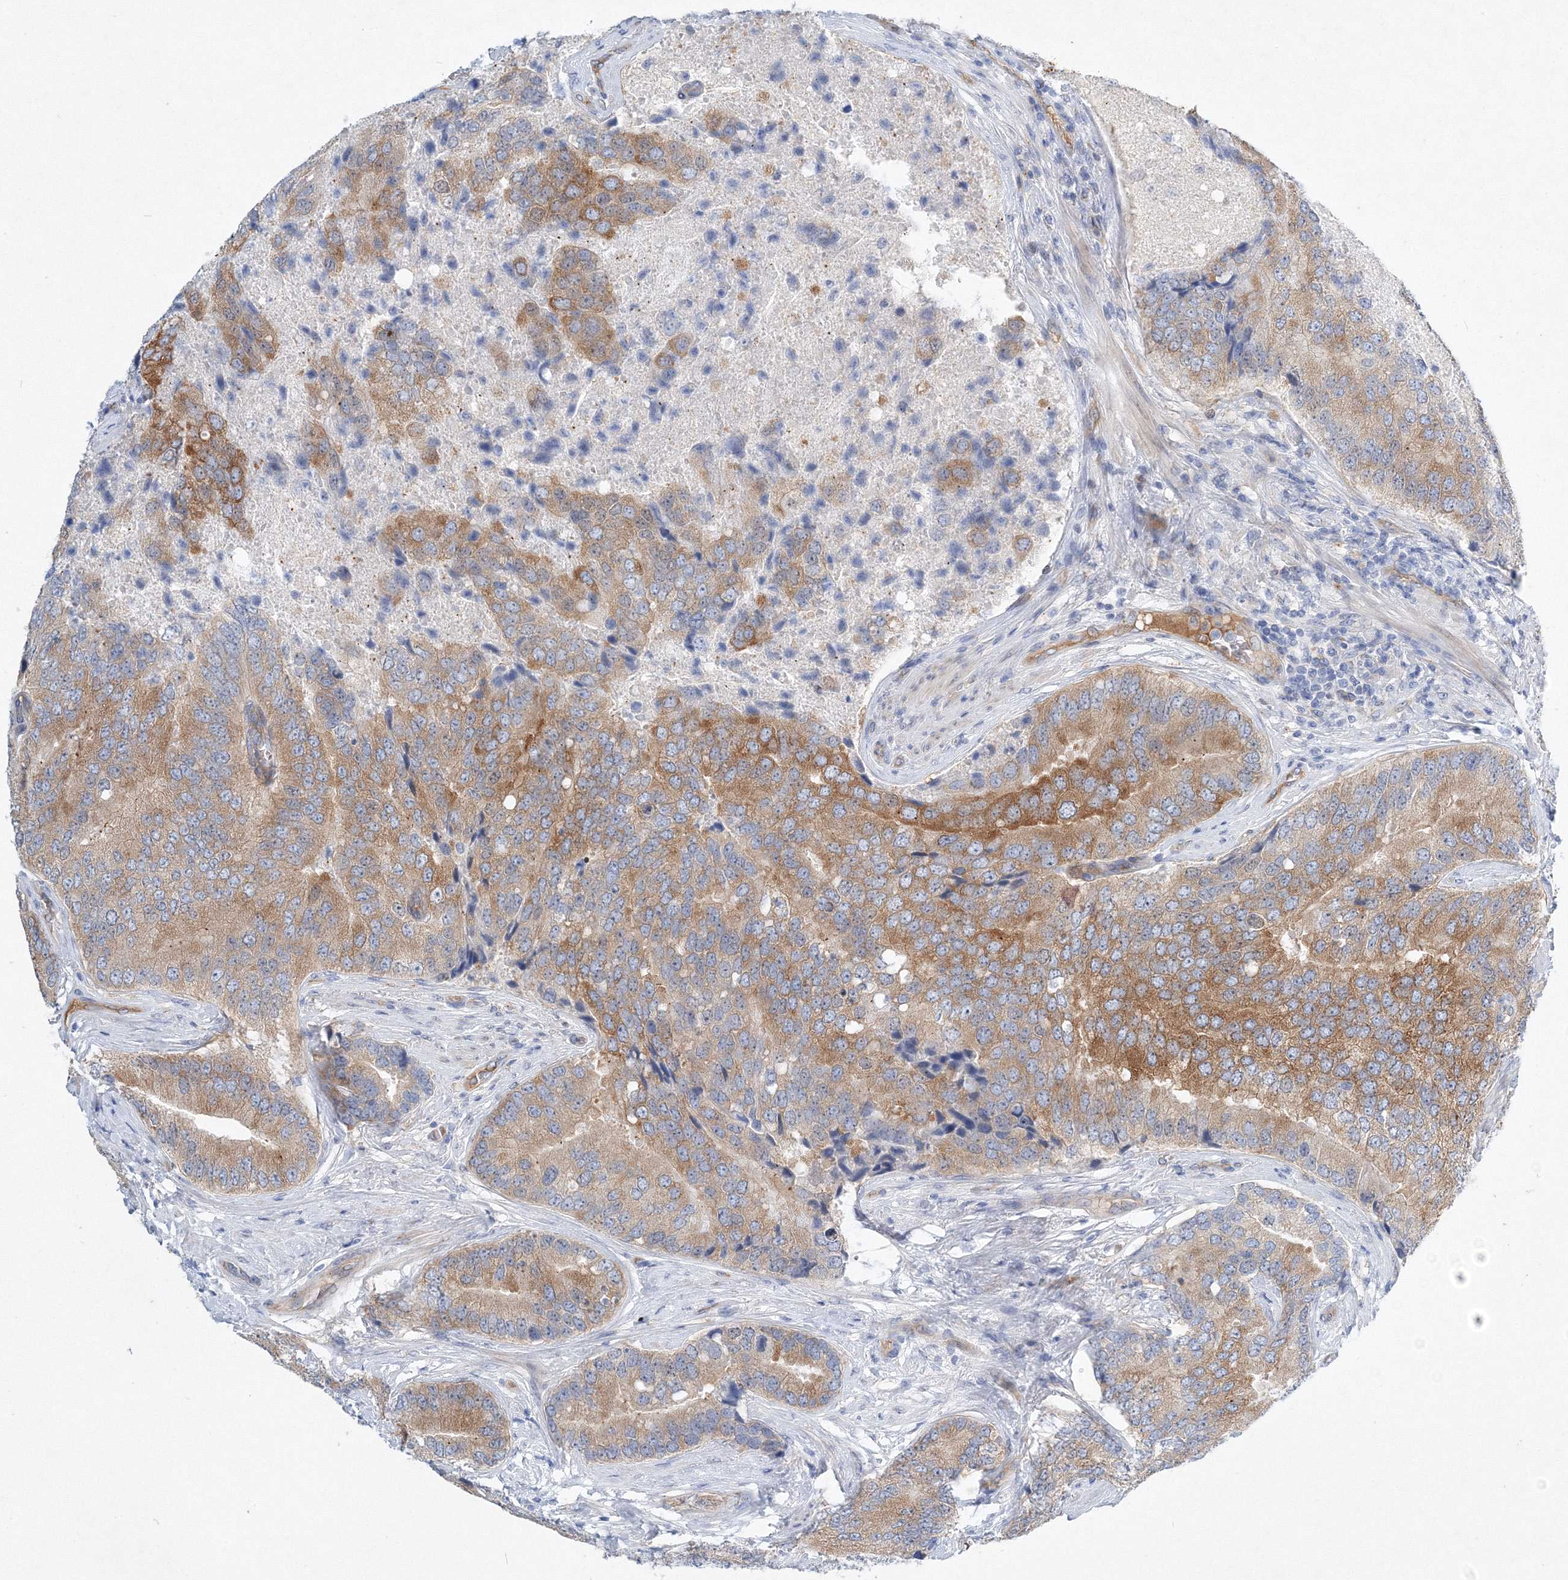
{"staining": {"intensity": "moderate", "quantity": ">75%", "location": "cytoplasmic/membranous"}, "tissue": "prostate cancer", "cell_type": "Tumor cells", "image_type": "cancer", "snomed": [{"axis": "morphology", "description": "Adenocarcinoma, High grade"}, {"axis": "topography", "description": "Prostate"}], "caption": "Immunohistochemical staining of human prostate cancer demonstrates moderate cytoplasmic/membranous protein staining in approximately >75% of tumor cells.", "gene": "TANC1", "patient": {"sex": "male", "age": 70}}